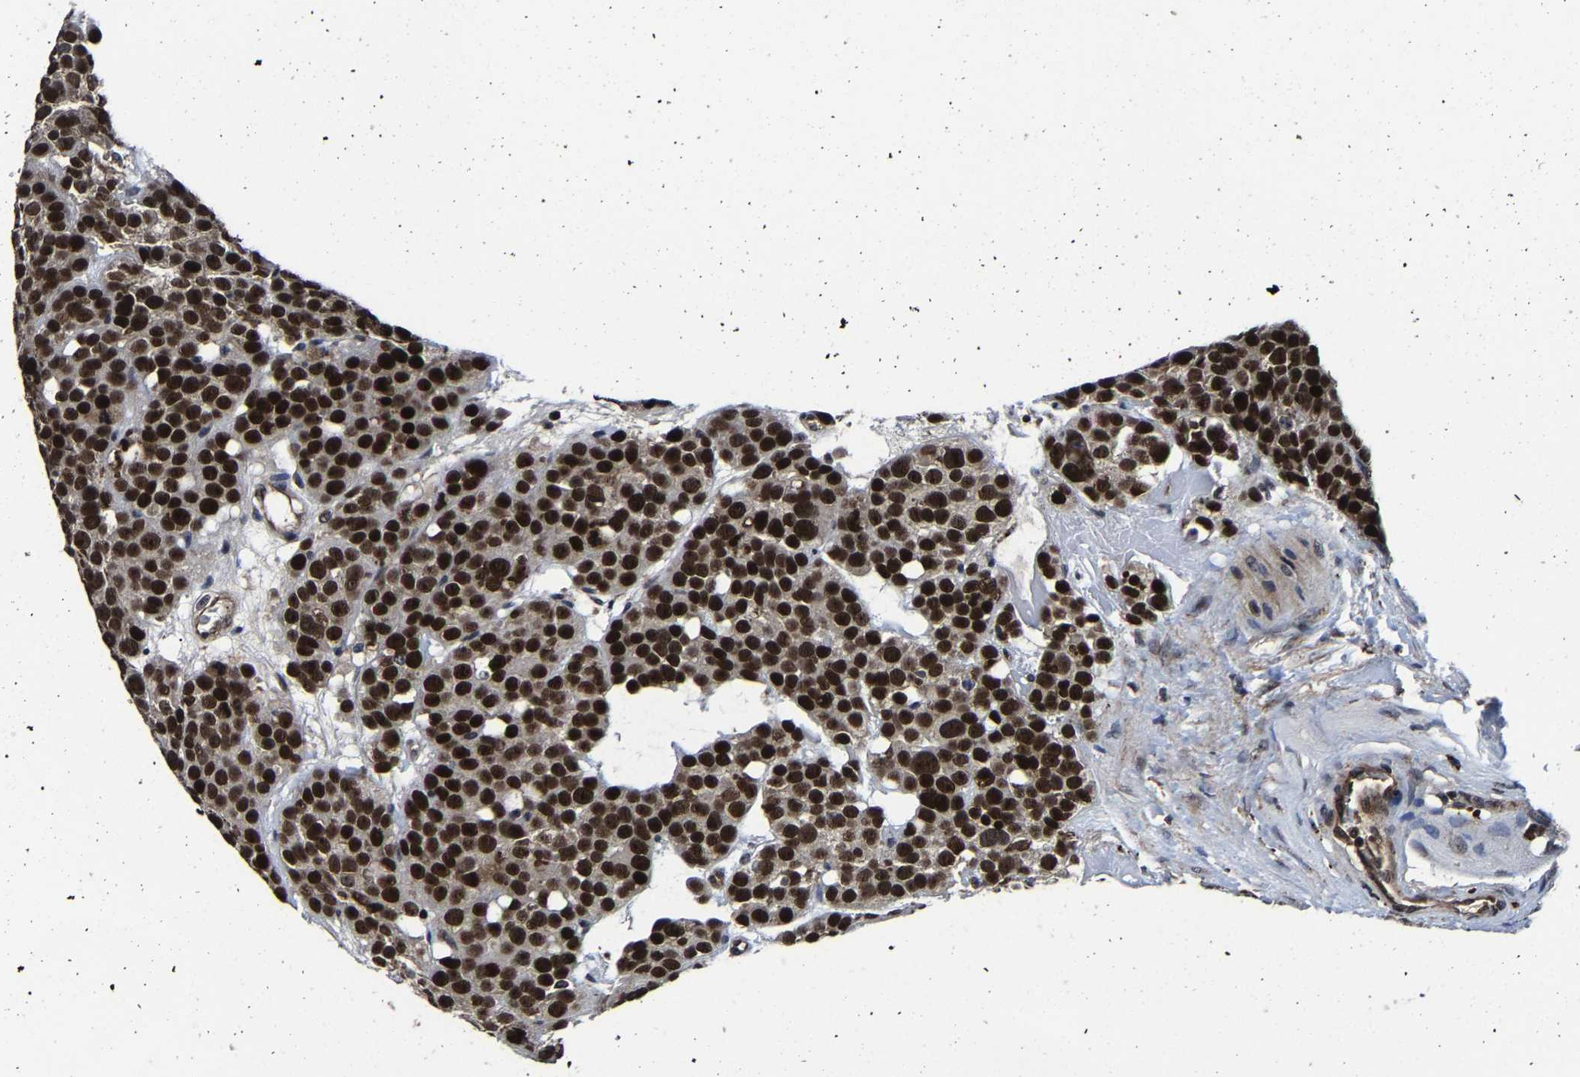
{"staining": {"intensity": "strong", "quantity": ">75%", "location": "nuclear"}, "tissue": "testis cancer", "cell_type": "Tumor cells", "image_type": "cancer", "snomed": [{"axis": "morphology", "description": "Seminoma, NOS"}, {"axis": "topography", "description": "Testis"}], "caption": "Tumor cells show strong nuclear positivity in approximately >75% of cells in testis seminoma.", "gene": "ZCCHC7", "patient": {"sex": "male", "age": 71}}